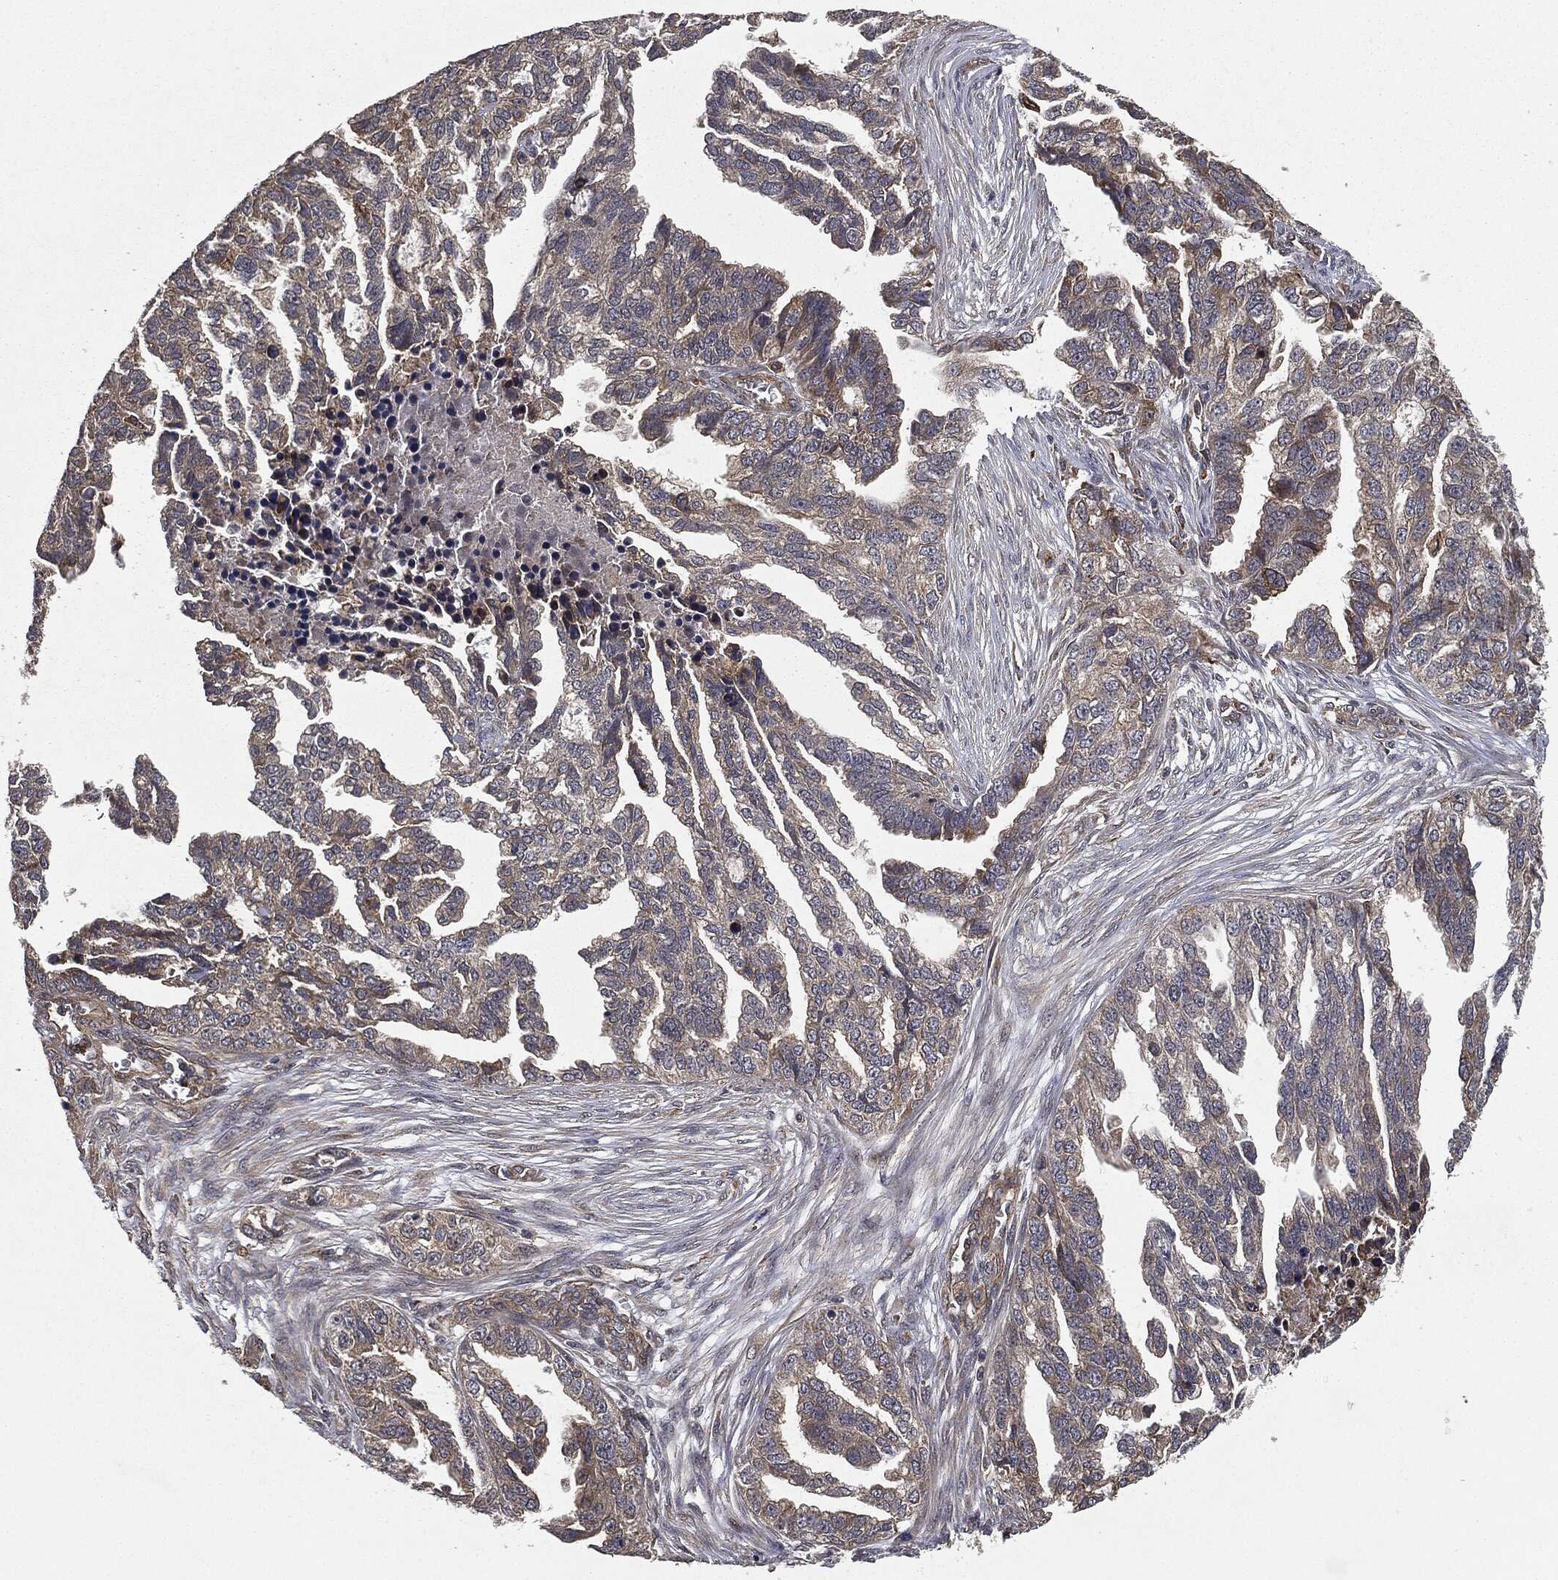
{"staining": {"intensity": "weak", "quantity": "<25%", "location": "cytoplasmic/membranous"}, "tissue": "ovarian cancer", "cell_type": "Tumor cells", "image_type": "cancer", "snomed": [{"axis": "morphology", "description": "Cystadenocarcinoma, serous, NOS"}, {"axis": "topography", "description": "Ovary"}], "caption": "This is an IHC histopathology image of human ovarian cancer (serous cystadenocarcinoma). There is no expression in tumor cells.", "gene": "MIER2", "patient": {"sex": "female", "age": 51}}